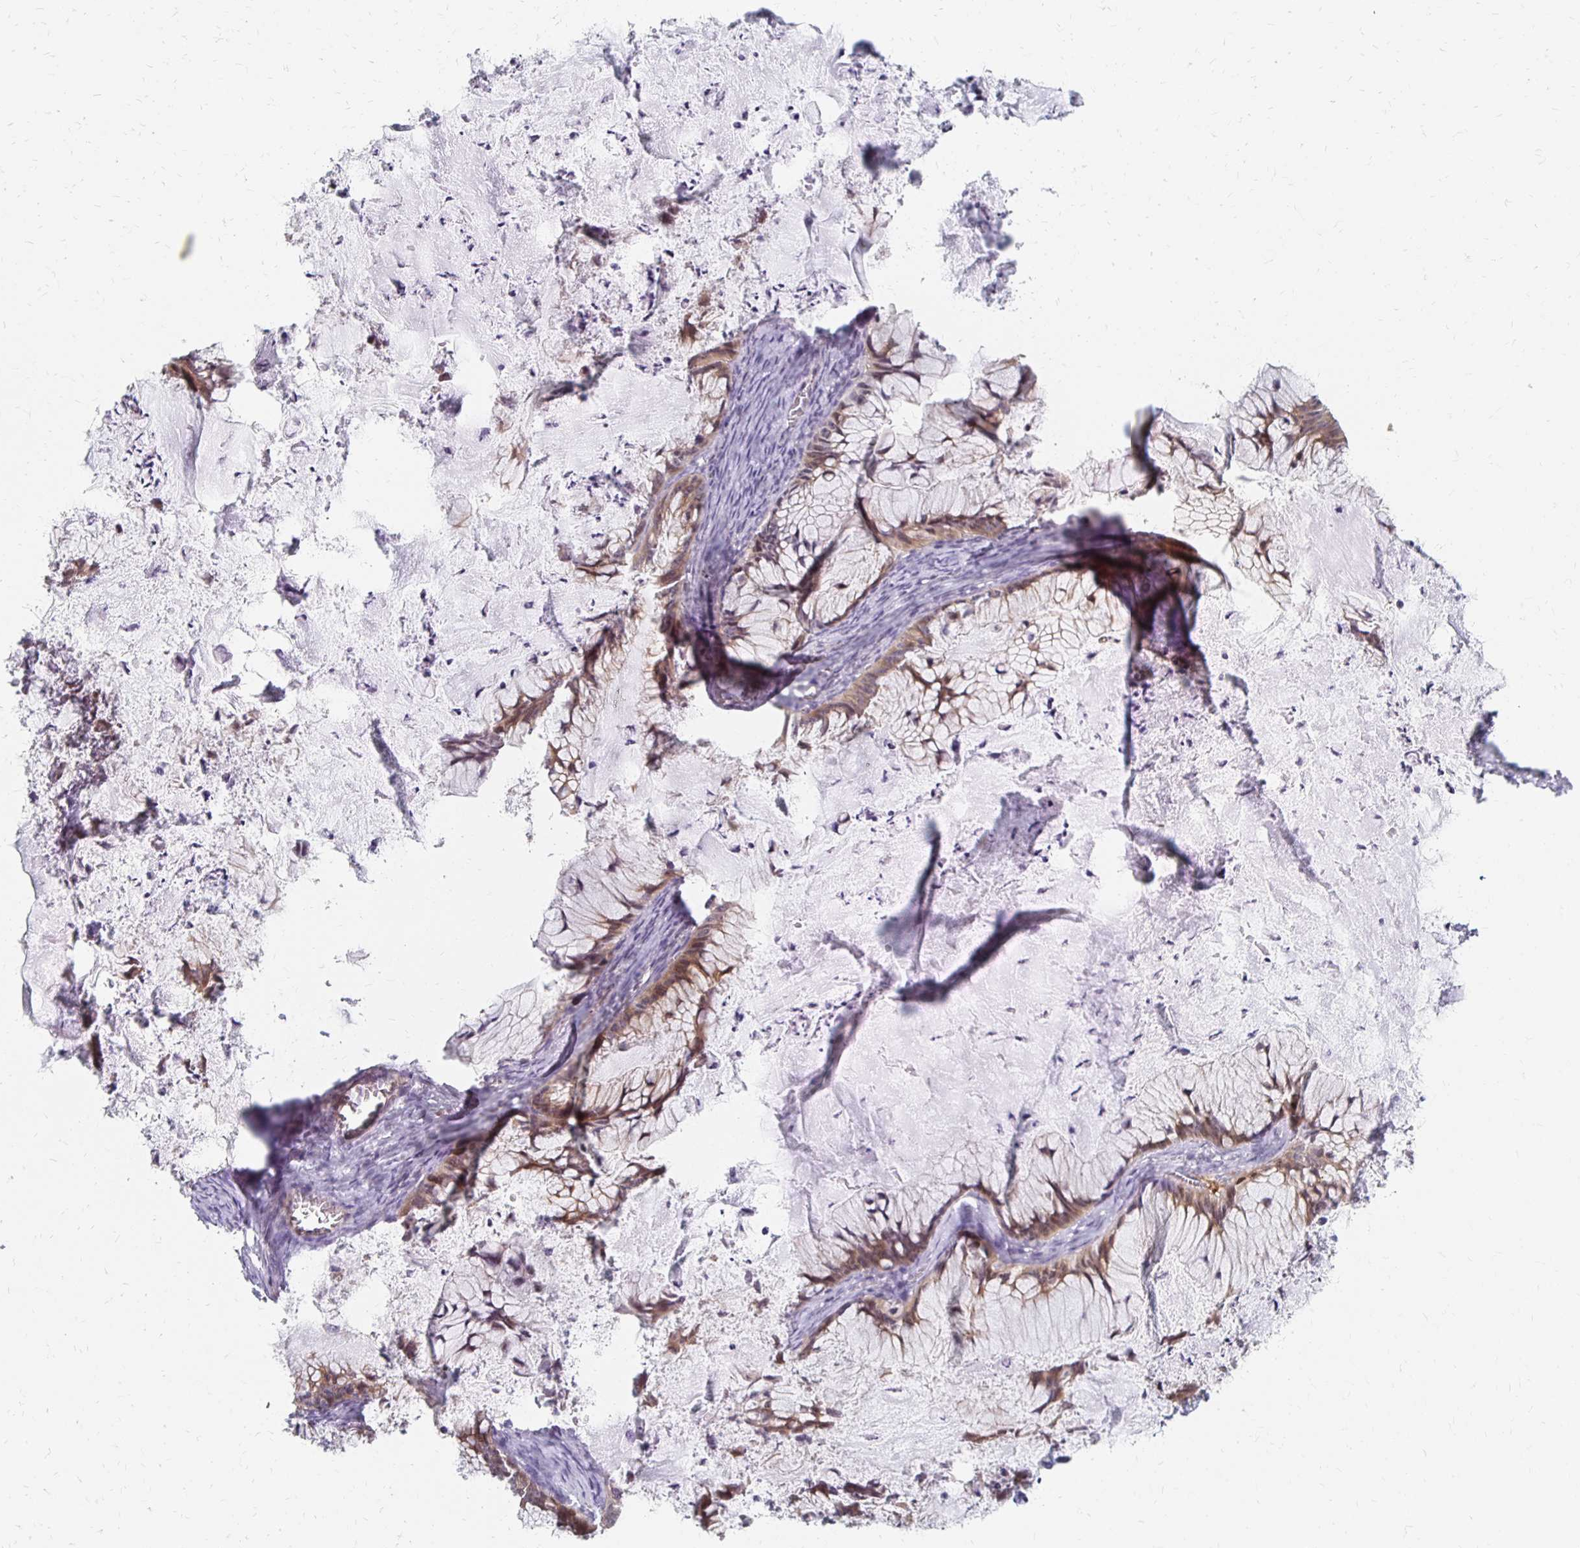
{"staining": {"intensity": "moderate", "quantity": "25%-75%", "location": "cytoplasmic/membranous,nuclear"}, "tissue": "ovarian cancer", "cell_type": "Tumor cells", "image_type": "cancer", "snomed": [{"axis": "morphology", "description": "Cystadenocarcinoma, mucinous, NOS"}, {"axis": "topography", "description": "Ovary"}], "caption": "A medium amount of moderate cytoplasmic/membranous and nuclear expression is identified in approximately 25%-75% of tumor cells in ovarian cancer tissue.", "gene": "PRKCB", "patient": {"sex": "female", "age": 72}}